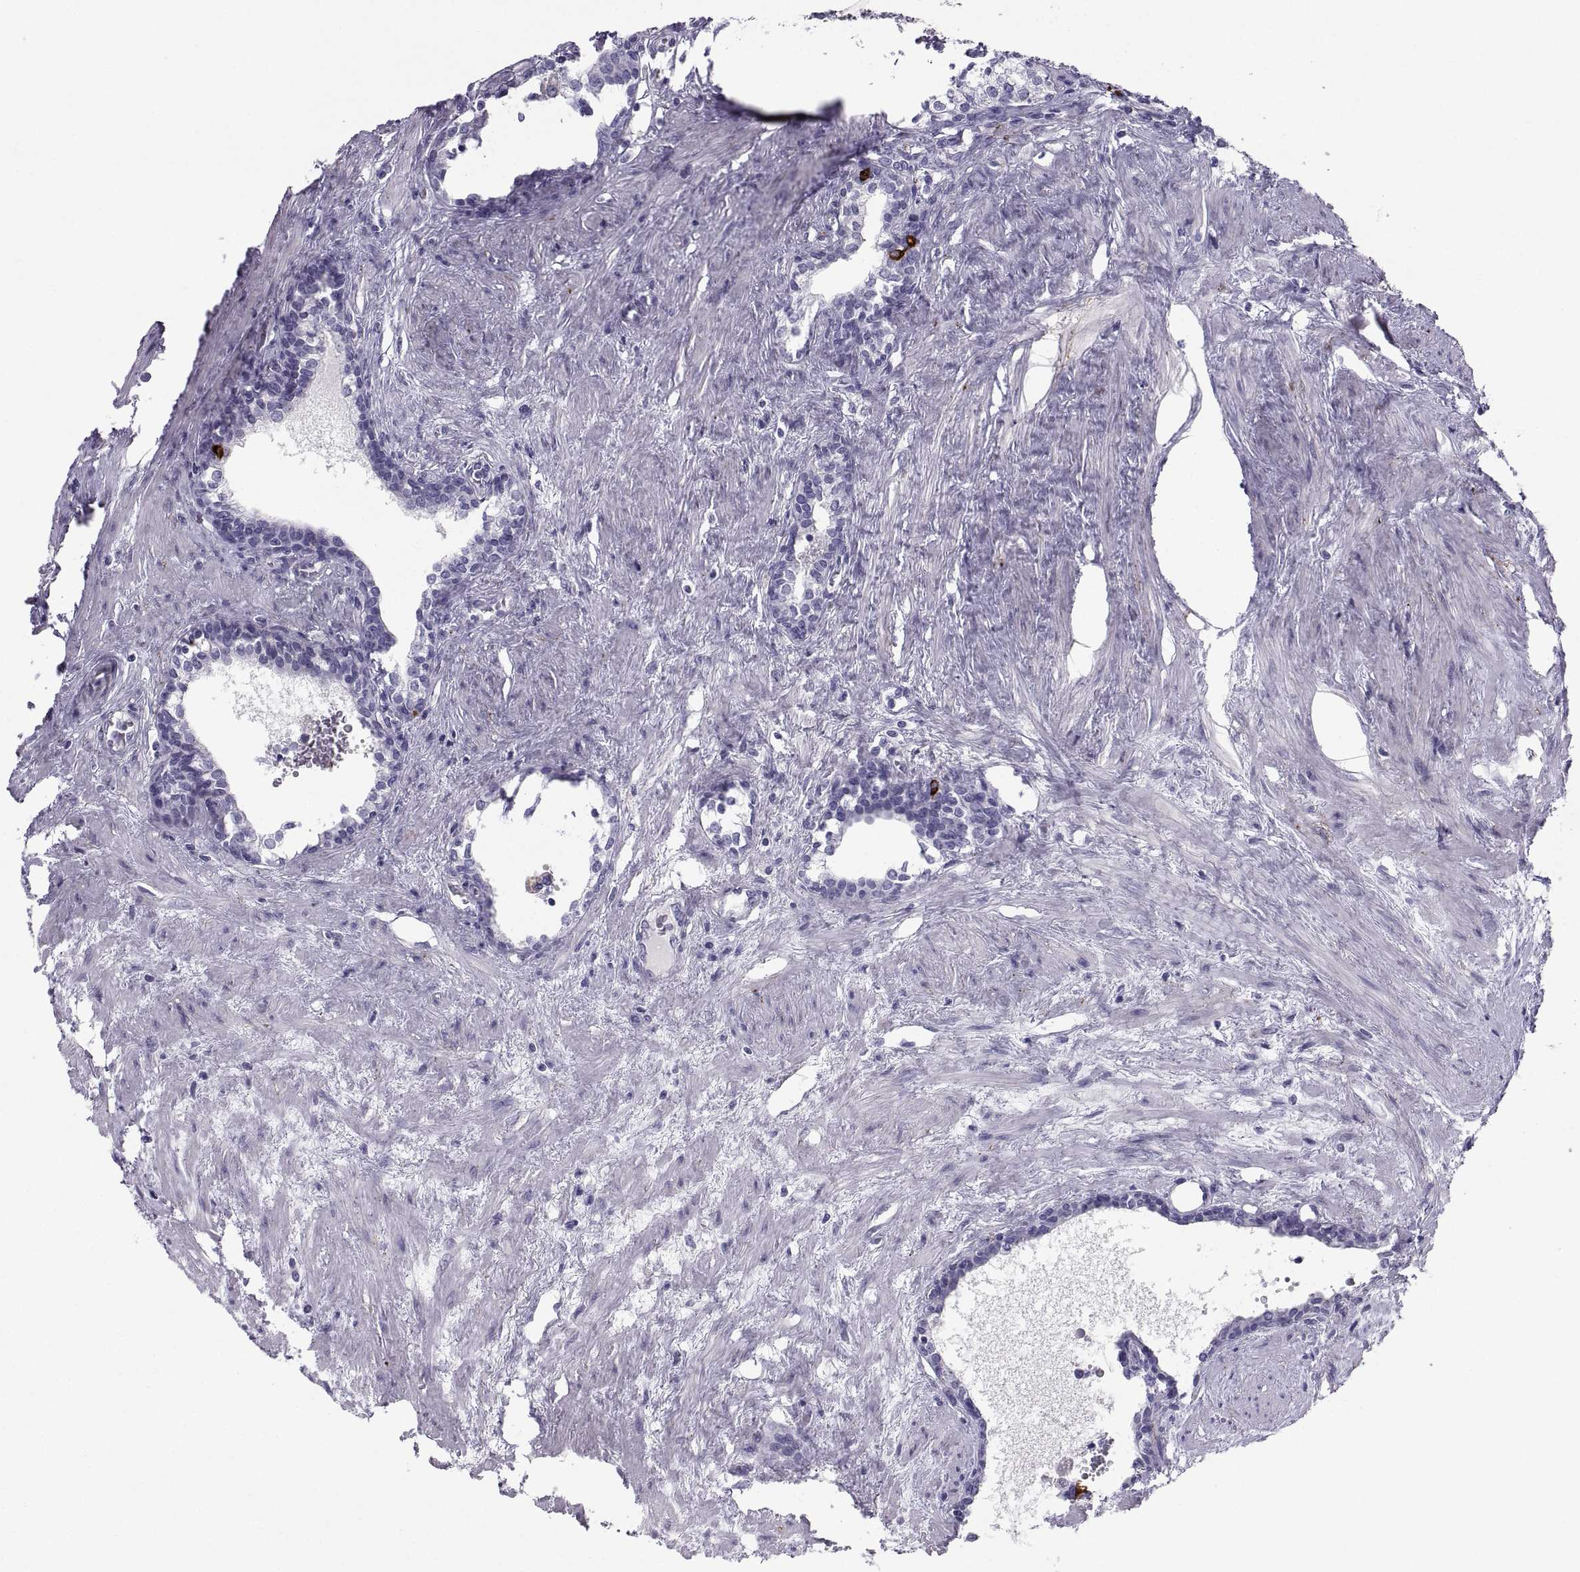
{"staining": {"intensity": "negative", "quantity": "none", "location": "none"}, "tissue": "prostate cancer", "cell_type": "Tumor cells", "image_type": "cancer", "snomed": [{"axis": "morphology", "description": "Adenocarcinoma, NOS"}, {"axis": "morphology", "description": "Adenocarcinoma, High grade"}, {"axis": "topography", "description": "Prostate"}], "caption": "This is an immunohistochemistry (IHC) image of human prostate high-grade adenocarcinoma. There is no staining in tumor cells.", "gene": "PCSK1N", "patient": {"sex": "male", "age": 61}}